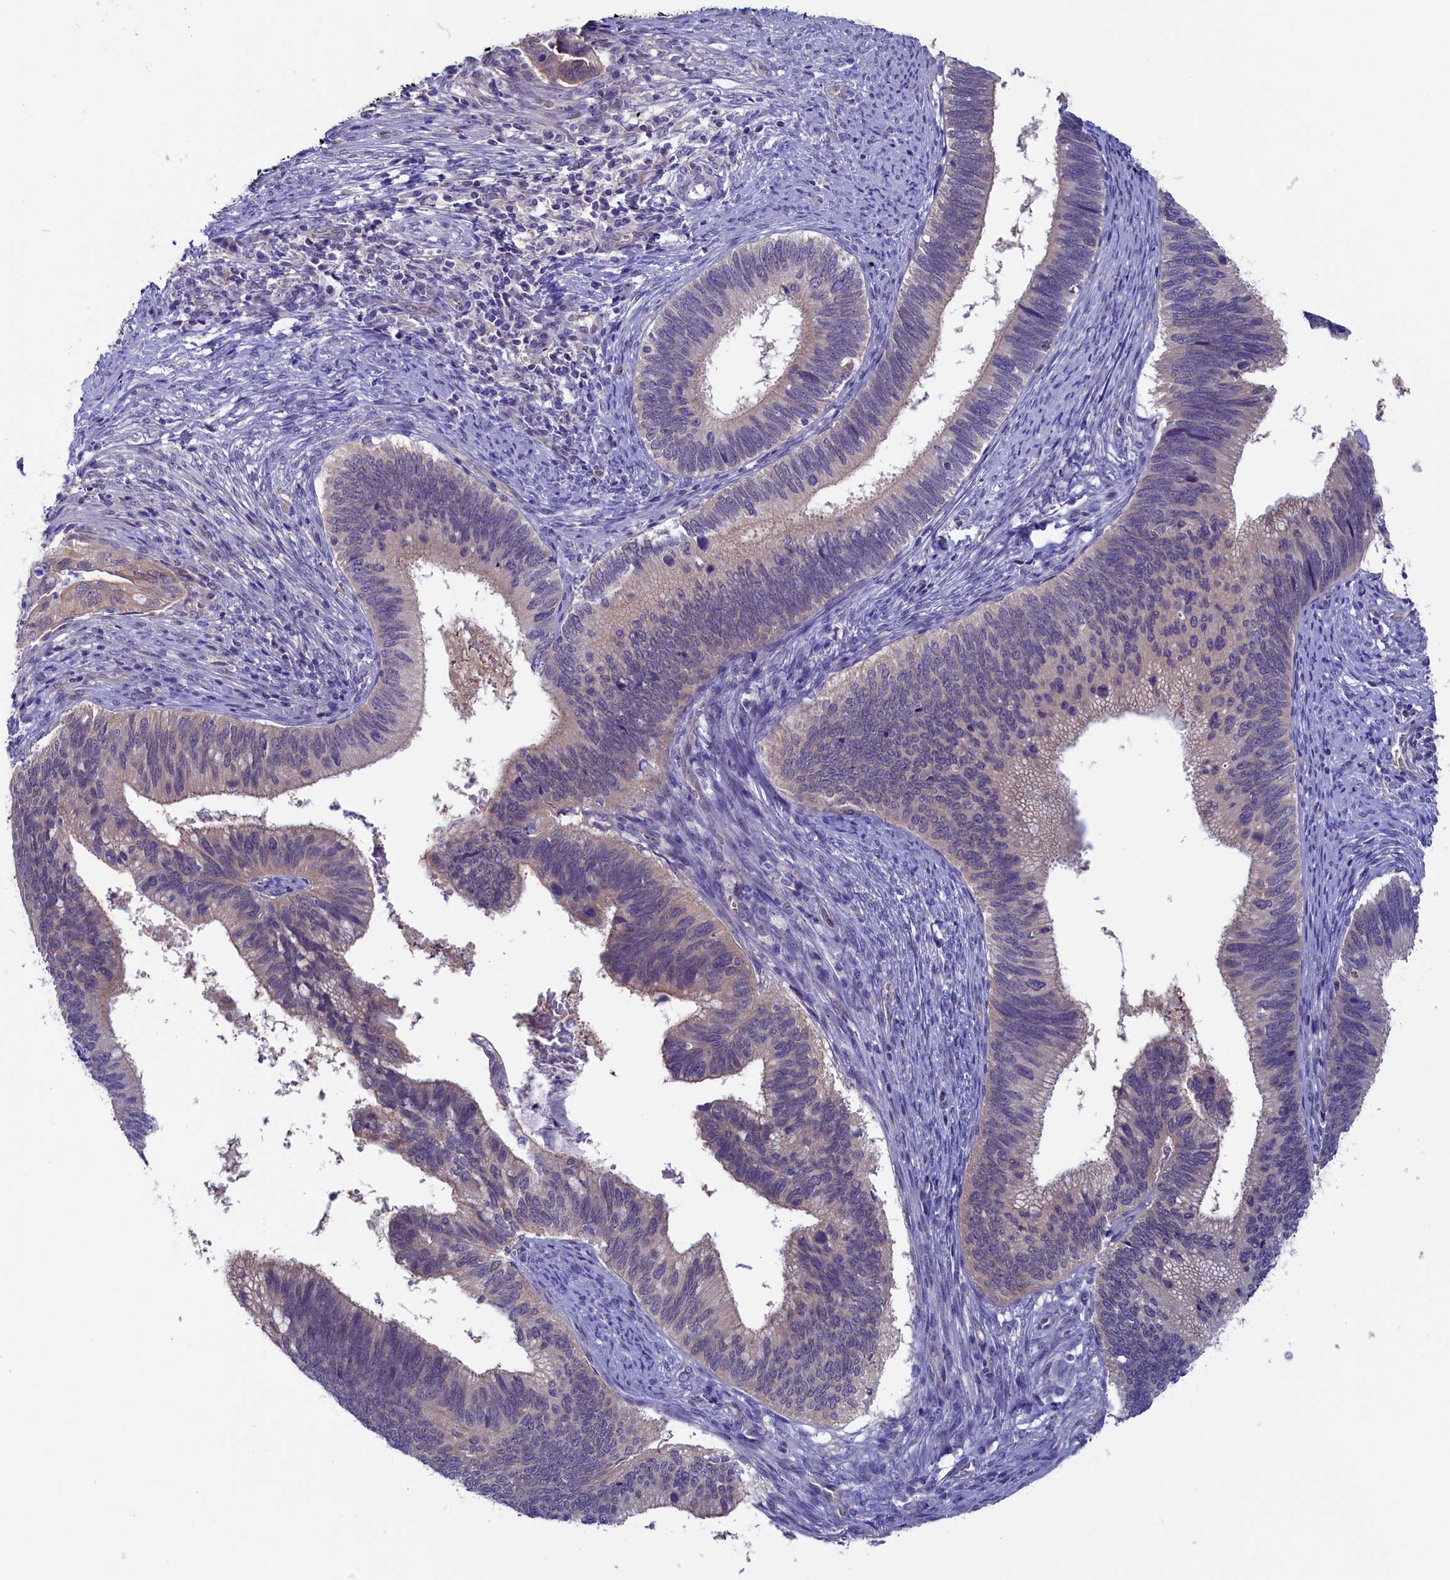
{"staining": {"intensity": "weak", "quantity": "<25%", "location": "cytoplasmic/membranous"}, "tissue": "cervical cancer", "cell_type": "Tumor cells", "image_type": "cancer", "snomed": [{"axis": "morphology", "description": "Adenocarcinoma, NOS"}, {"axis": "topography", "description": "Cervix"}], "caption": "Cervical adenocarcinoma stained for a protein using immunohistochemistry (IHC) displays no positivity tumor cells.", "gene": "CIAPIN1", "patient": {"sex": "female", "age": 42}}